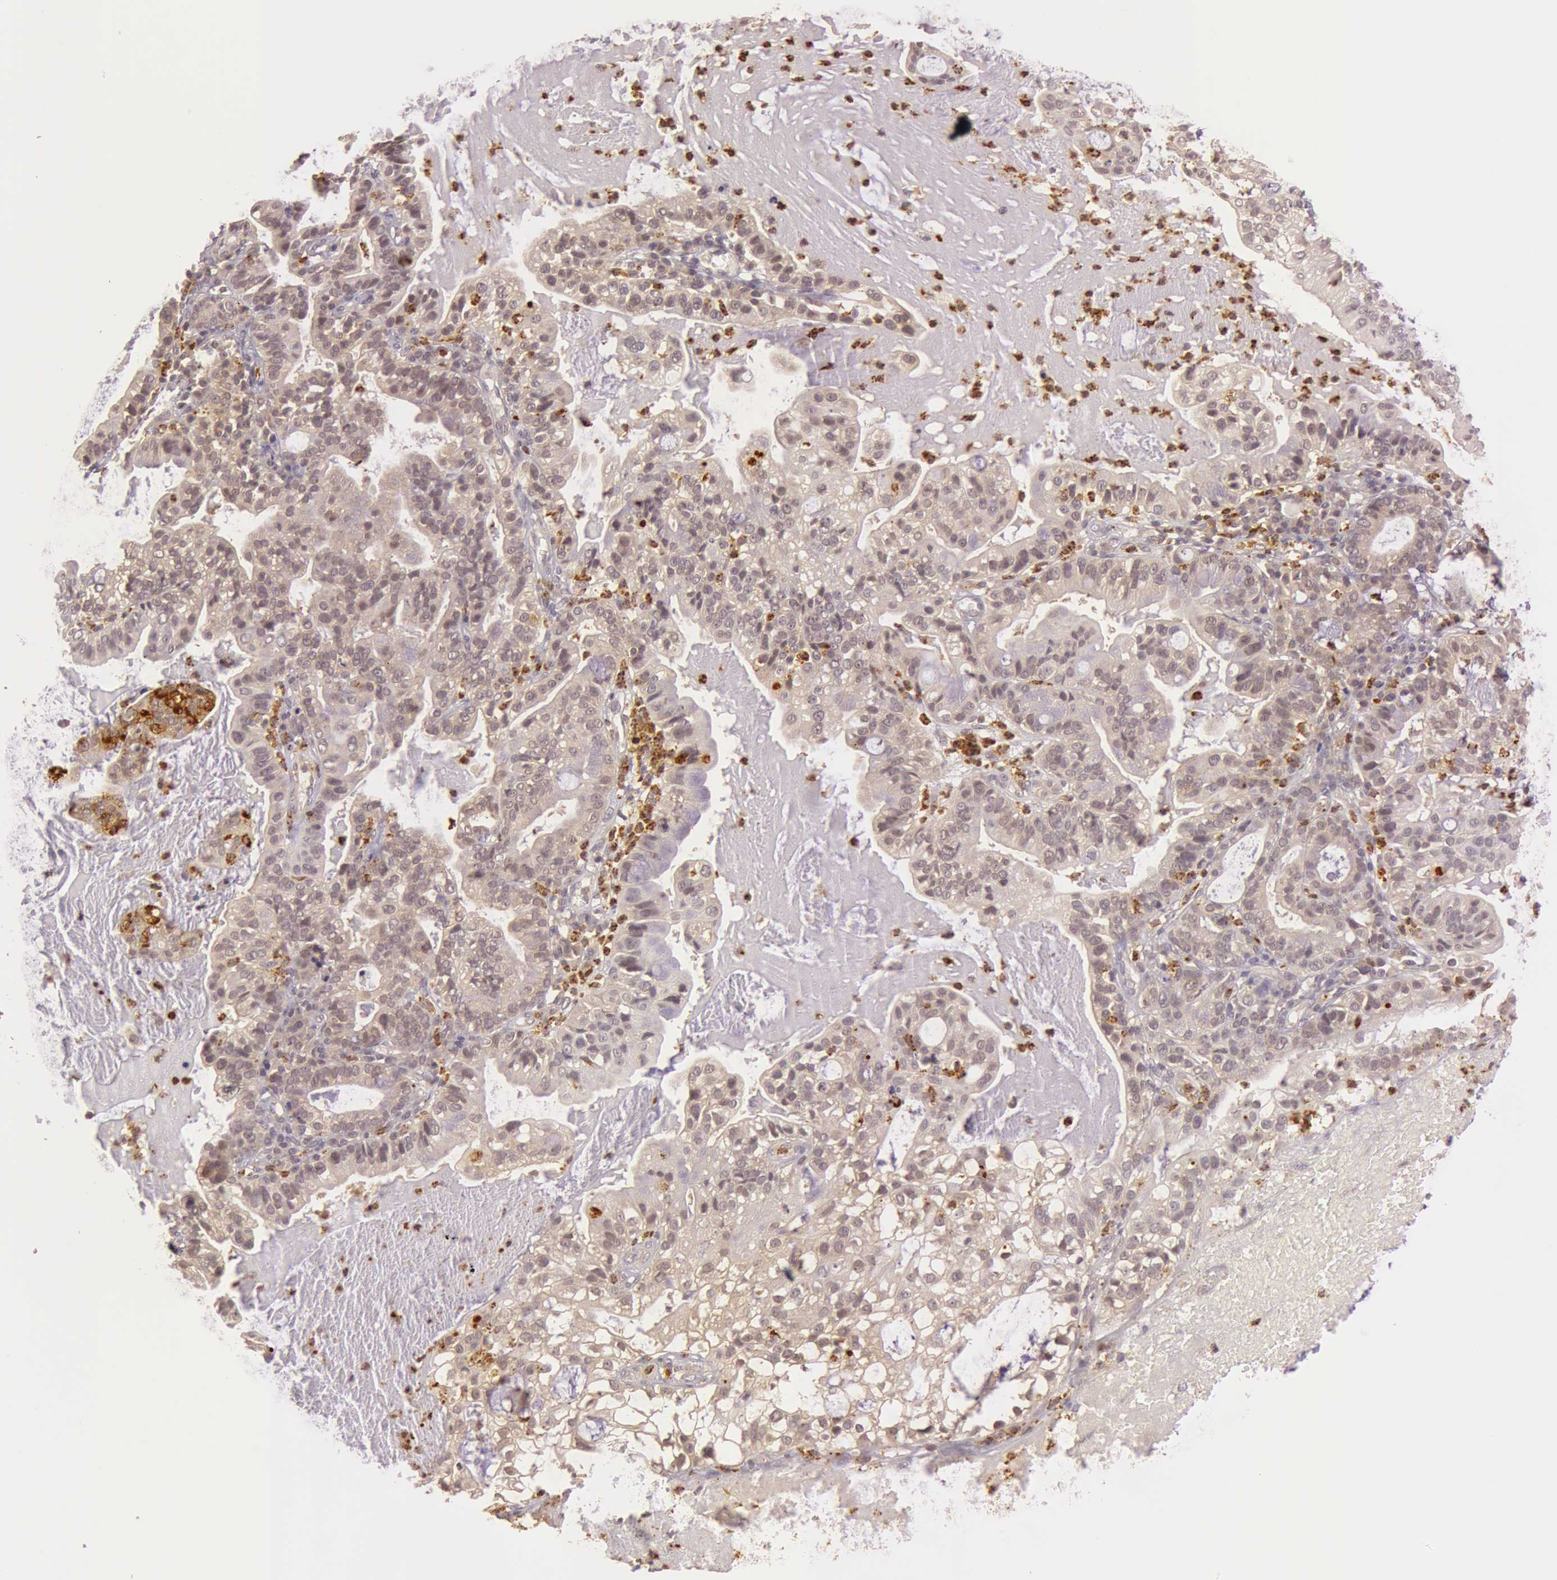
{"staining": {"intensity": "weak", "quantity": ">75%", "location": "cytoplasmic/membranous"}, "tissue": "cervical cancer", "cell_type": "Tumor cells", "image_type": "cancer", "snomed": [{"axis": "morphology", "description": "Adenocarcinoma, NOS"}, {"axis": "topography", "description": "Cervix"}], "caption": "Adenocarcinoma (cervical) stained with a protein marker displays weak staining in tumor cells.", "gene": "ATG2B", "patient": {"sex": "female", "age": 41}}